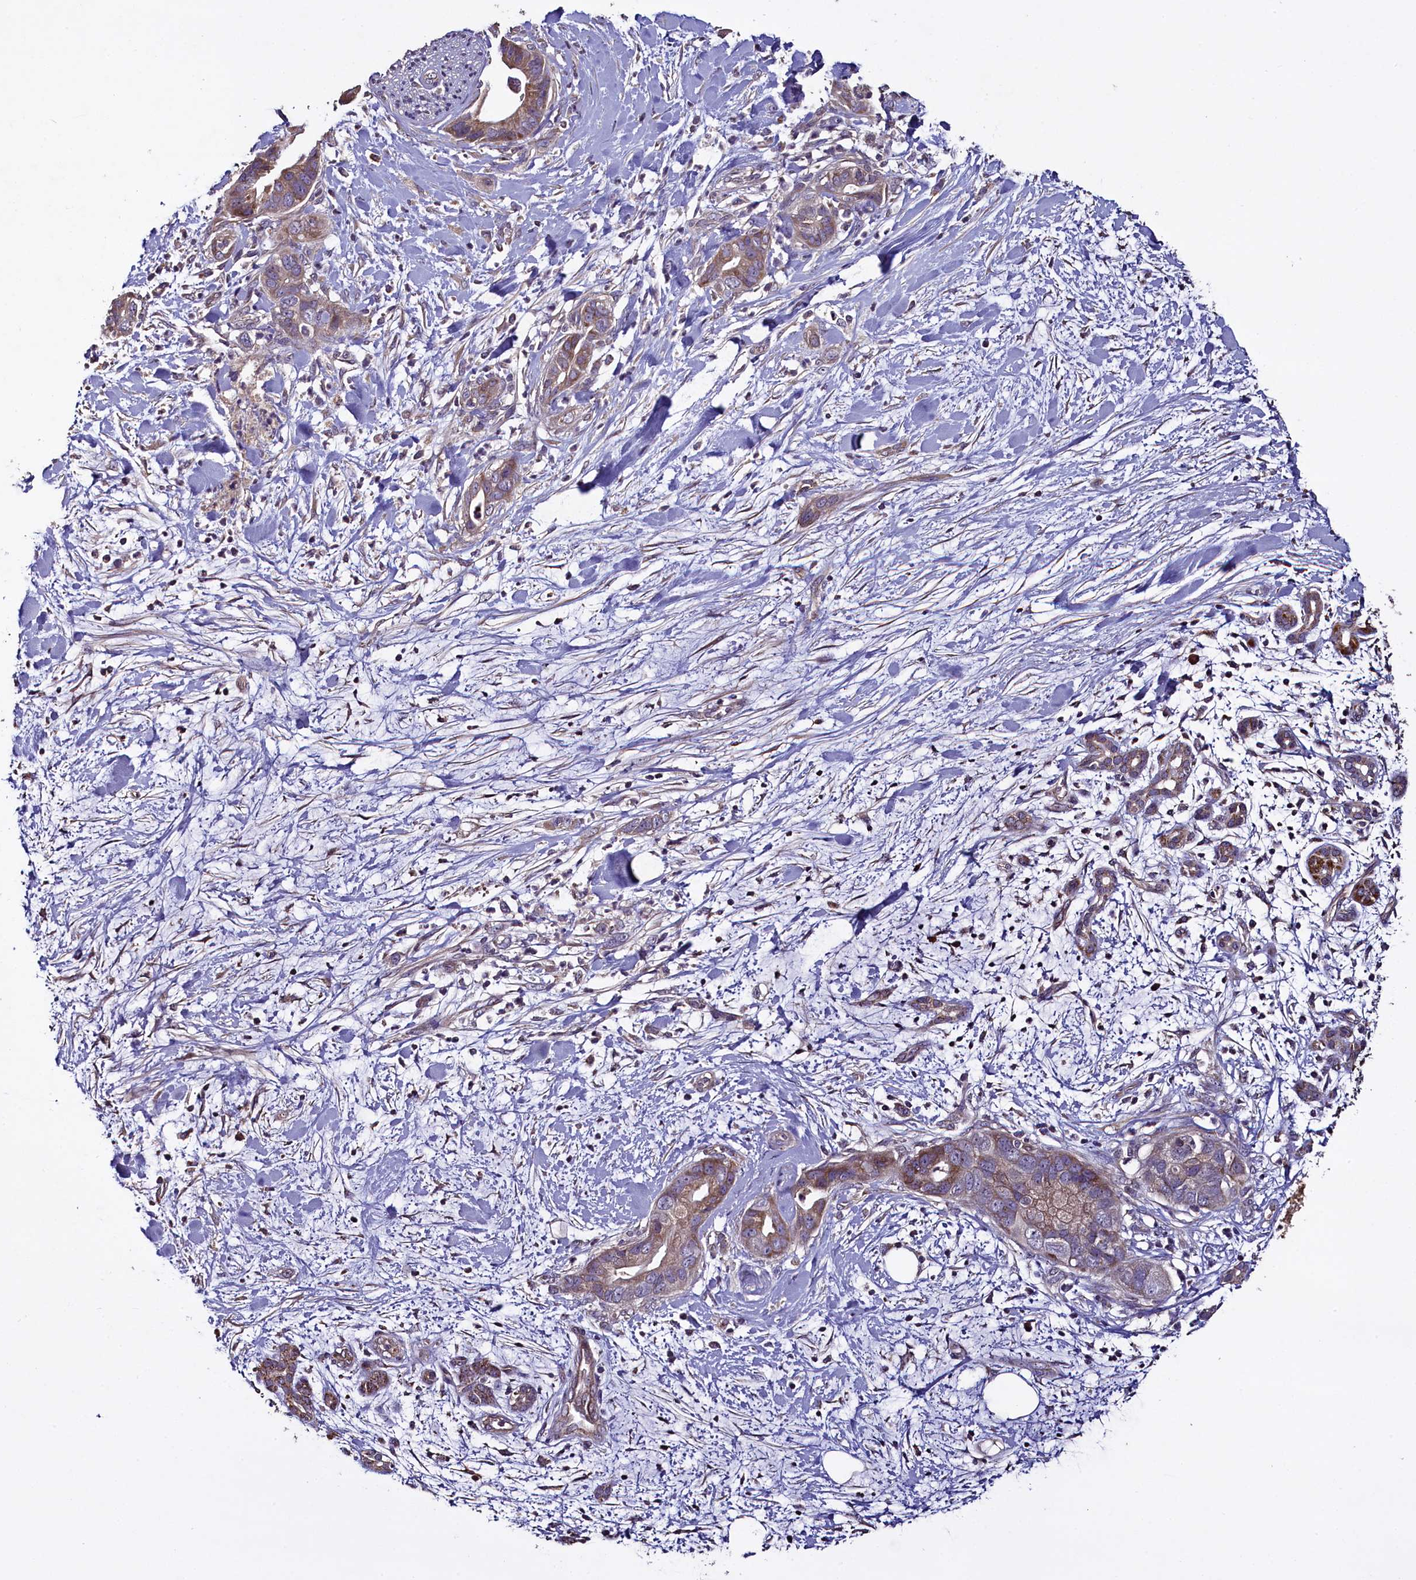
{"staining": {"intensity": "moderate", "quantity": ">75%", "location": "cytoplasmic/membranous"}, "tissue": "pancreatic cancer", "cell_type": "Tumor cells", "image_type": "cancer", "snomed": [{"axis": "morphology", "description": "Adenocarcinoma, NOS"}, {"axis": "topography", "description": "Pancreas"}], "caption": "Immunohistochemistry histopathology image of human pancreatic cancer (adenocarcinoma) stained for a protein (brown), which demonstrates medium levels of moderate cytoplasmic/membranous expression in approximately >75% of tumor cells.", "gene": "COQ9", "patient": {"sex": "female", "age": 78}}